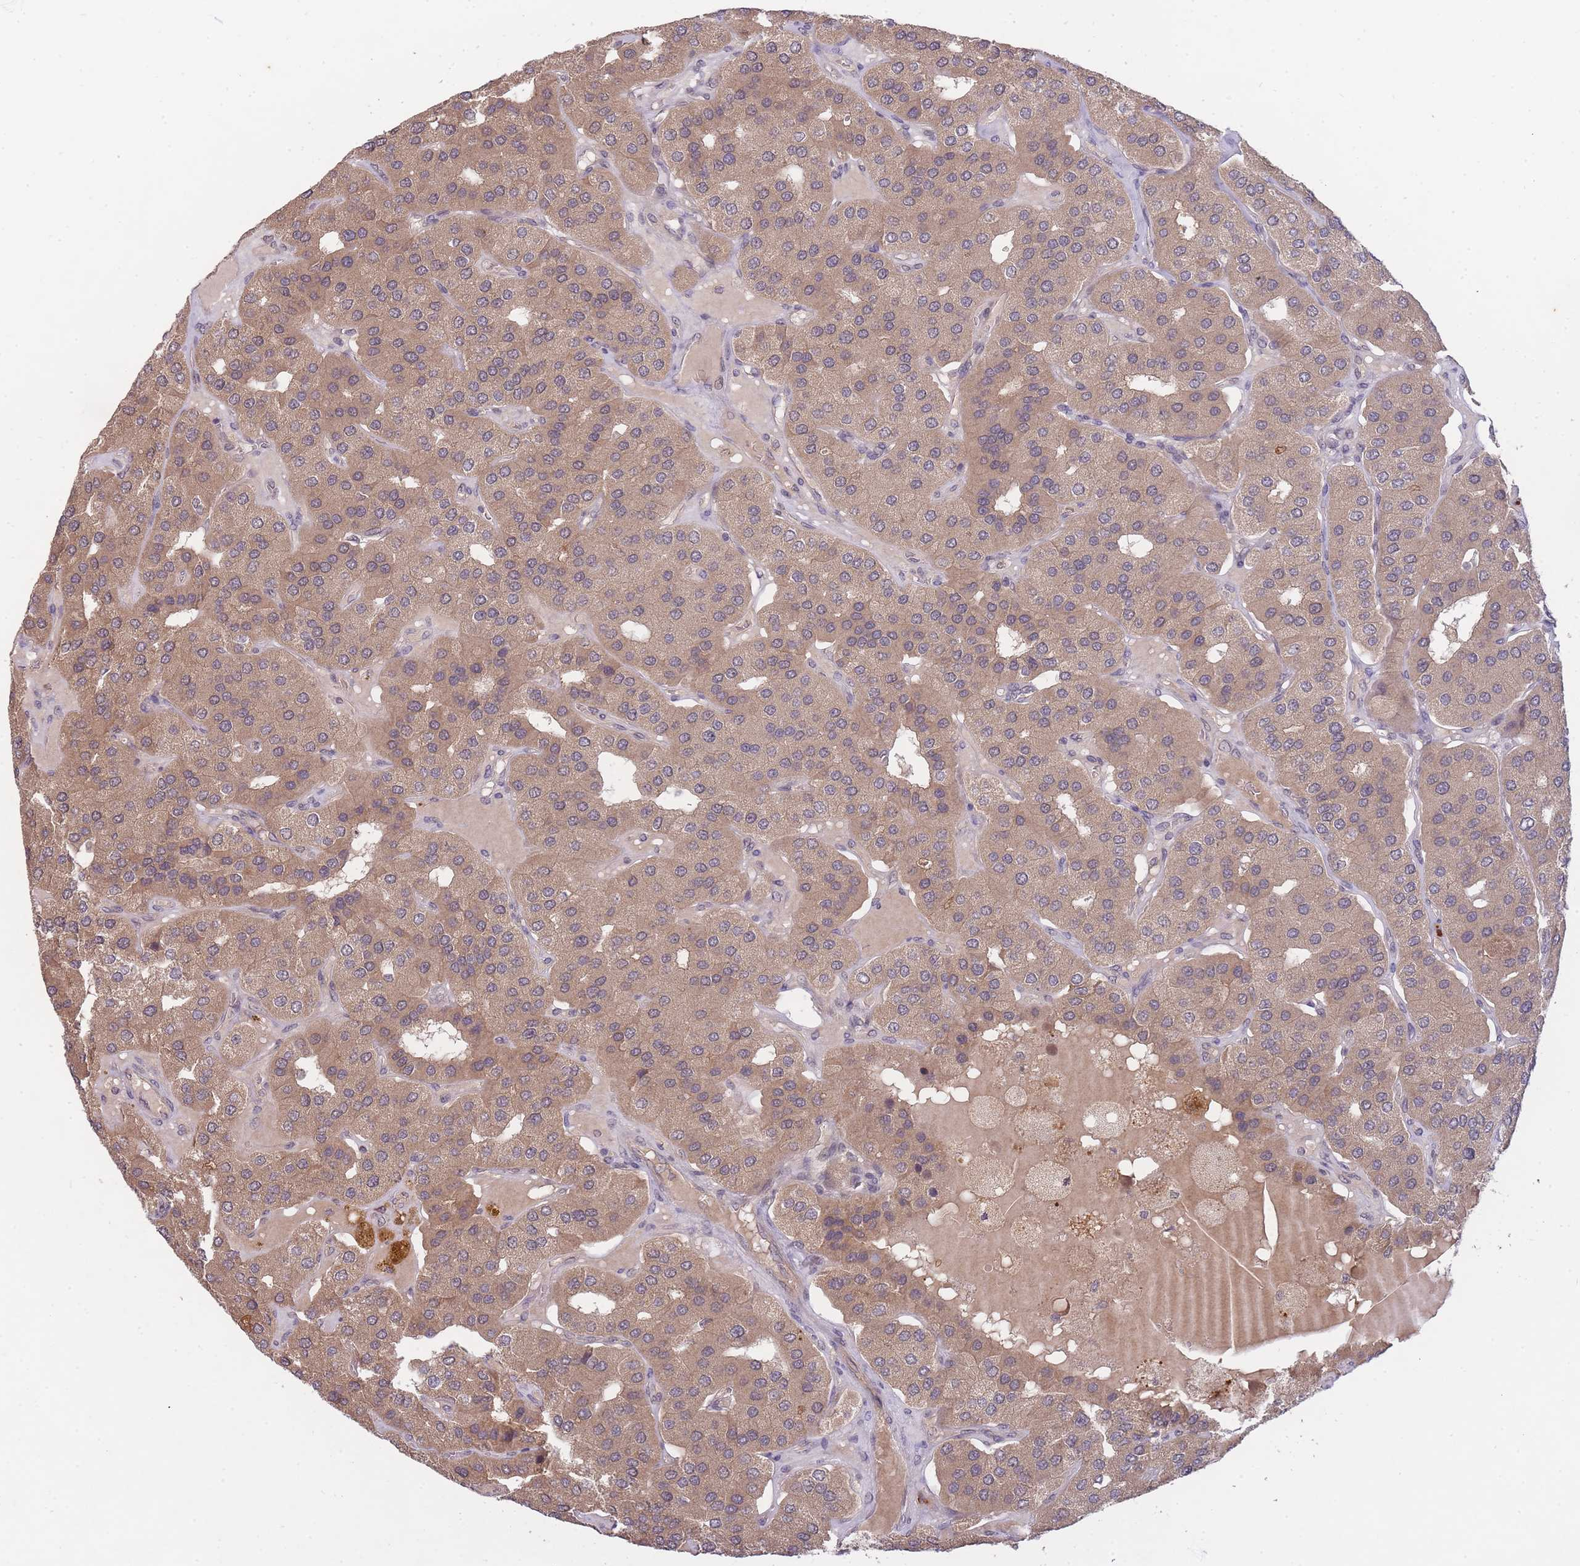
{"staining": {"intensity": "weak", "quantity": ">75%", "location": "cytoplasmic/membranous,nuclear"}, "tissue": "parathyroid gland", "cell_type": "Glandular cells", "image_type": "normal", "snomed": [{"axis": "morphology", "description": "Normal tissue, NOS"}, {"axis": "morphology", "description": "Adenoma, NOS"}, {"axis": "topography", "description": "Parathyroid gland"}], "caption": "DAB (3,3'-diaminobenzidine) immunohistochemical staining of unremarkable human parathyroid gland reveals weak cytoplasmic/membranous,nuclear protein expression in about >75% of glandular cells. The staining was performed using DAB (3,3'-diaminobenzidine), with brown indicating positive protein expression. Nuclei are stained blue with hematoxylin.", "gene": "SMC6", "patient": {"sex": "female", "age": 86}}